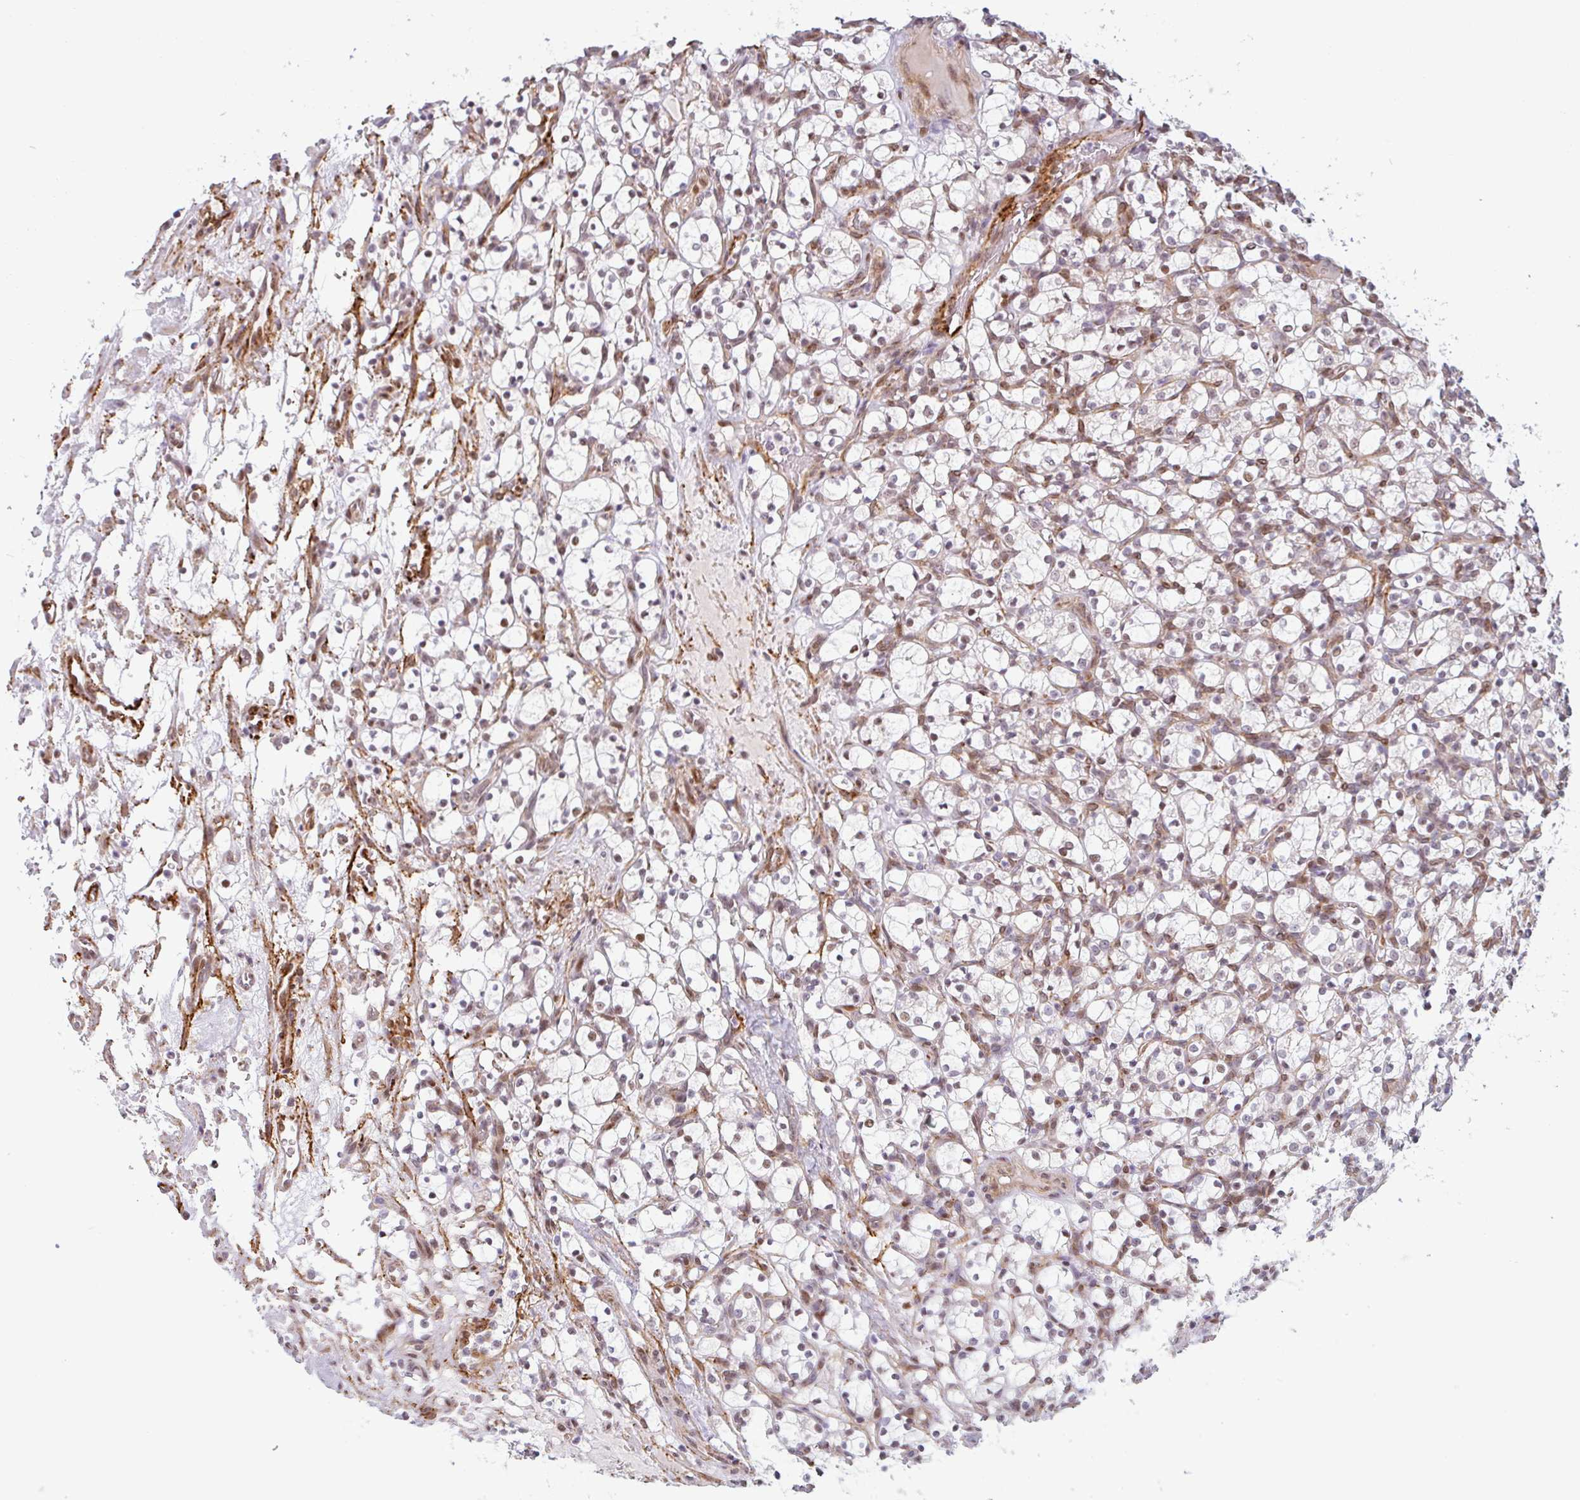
{"staining": {"intensity": "weak", "quantity": "<25%", "location": "nuclear"}, "tissue": "renal cancer", "cell_type": "Tumor cells", "image_type": "cancer", "snomed": [{"axis": "morphology", "description": "Adenocarcinoma, NOS"}, {"axis": "topography", "description": "Kidney"}], "caption": "Micrograph shows no significant protein expression in tumor cells of renal adenocarcinoma.", "gene": "TMEM119", "patient": {"sex": "female", "age": 69}}